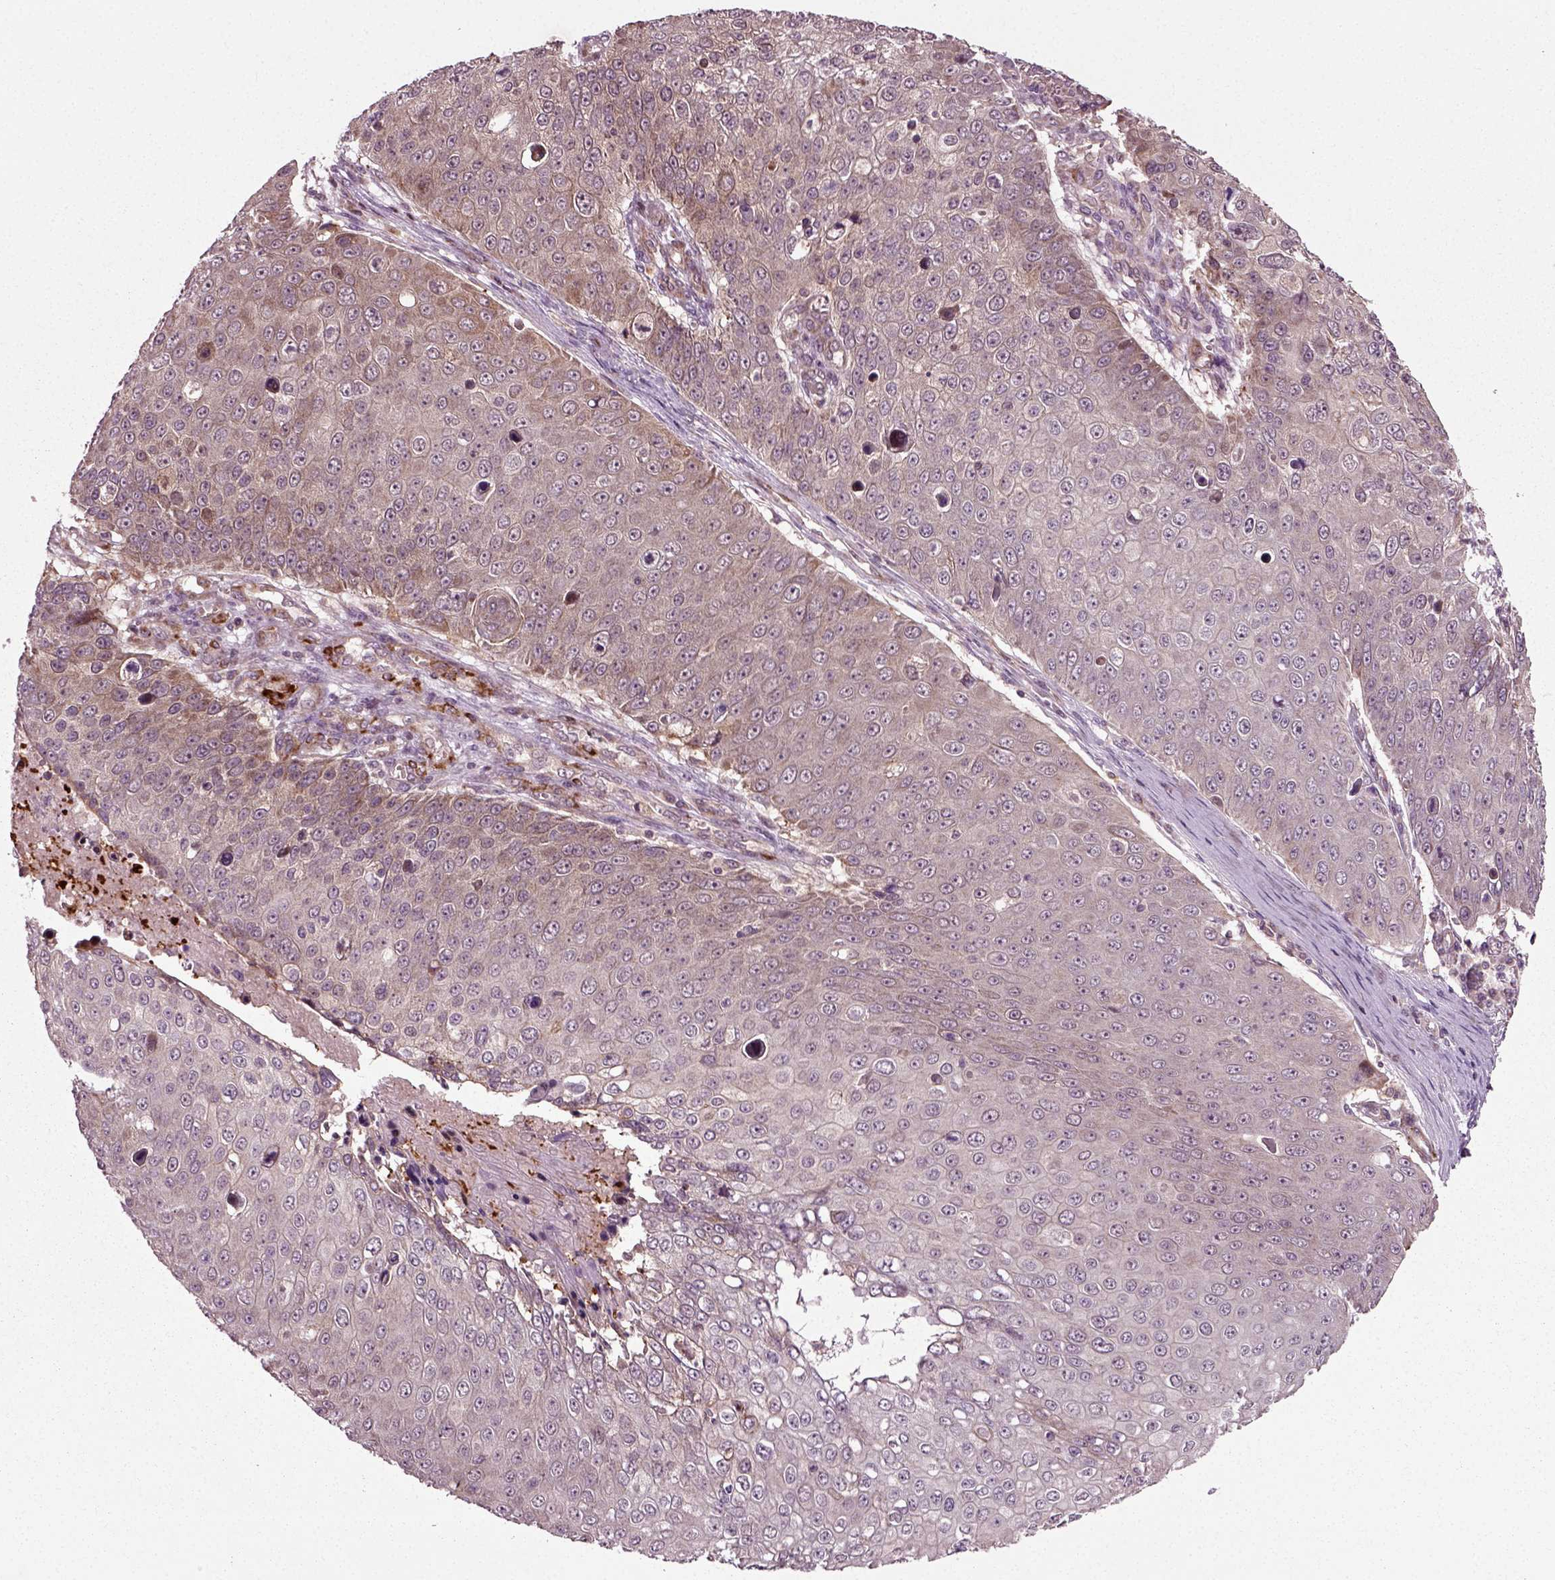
{"staining": {"intensity": "moderate", "quantity": "<25%", "location": "cytoplasmic/membranous"}, "tissue": "skin cancer", "cell_type": "Tumor cells", "image_type": "cancer", "snomed": [{"axis": "morphology", "description": "Squamous cell carcinoma, NOS"}, {"axis": "topography", "description": "Skin"}], "caption": "Immunohistochemical staining of skin cancer exhibits low levels of moderate cytoplasmic/membranous protein staining in about <25% of tumor cells. Nuclei are stained in blue.", "gene": "PLCD3", "patient": {"sex": "male", "age": 71}}